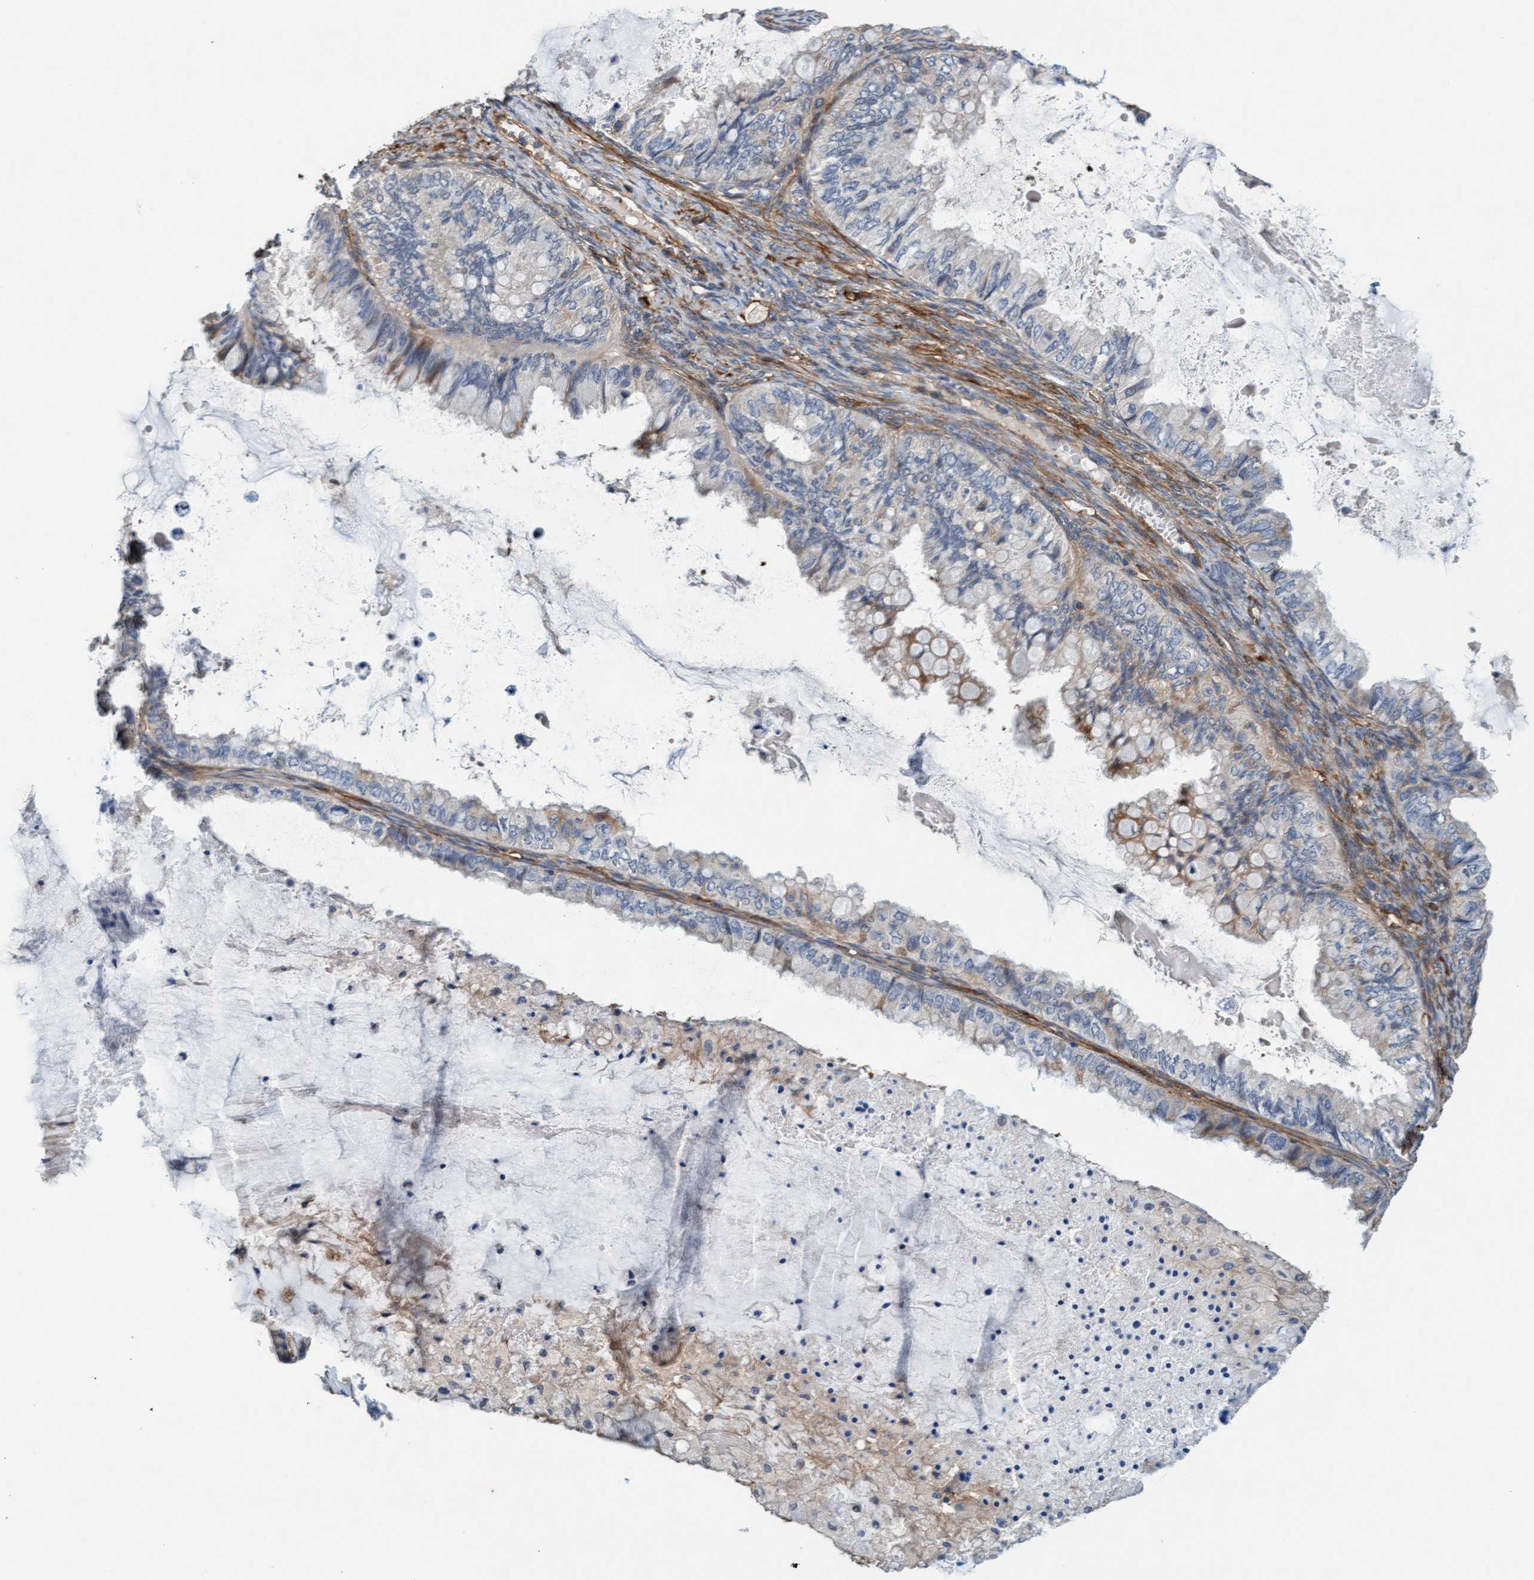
{"staining": {"intensity": "weak", "quantity": "<25%", "location": "cytoplasmic/membranous"}, "tissue": "ovarian cancer", "cell_type": "Tumor cells", "image_type": "cancer", "snomed": [{"axis": "morphology", "description": "Cystadenocarcinoma, mucinous, NOS"}, {"axis": "topography", "description": "Ovary"}], "caption": "Ovarian cancer was stained to show a protein in brown. There is no significant staining in tumor cells.", "gene": "FMNL3", "patient": {"sex": "female", "age": 80}}